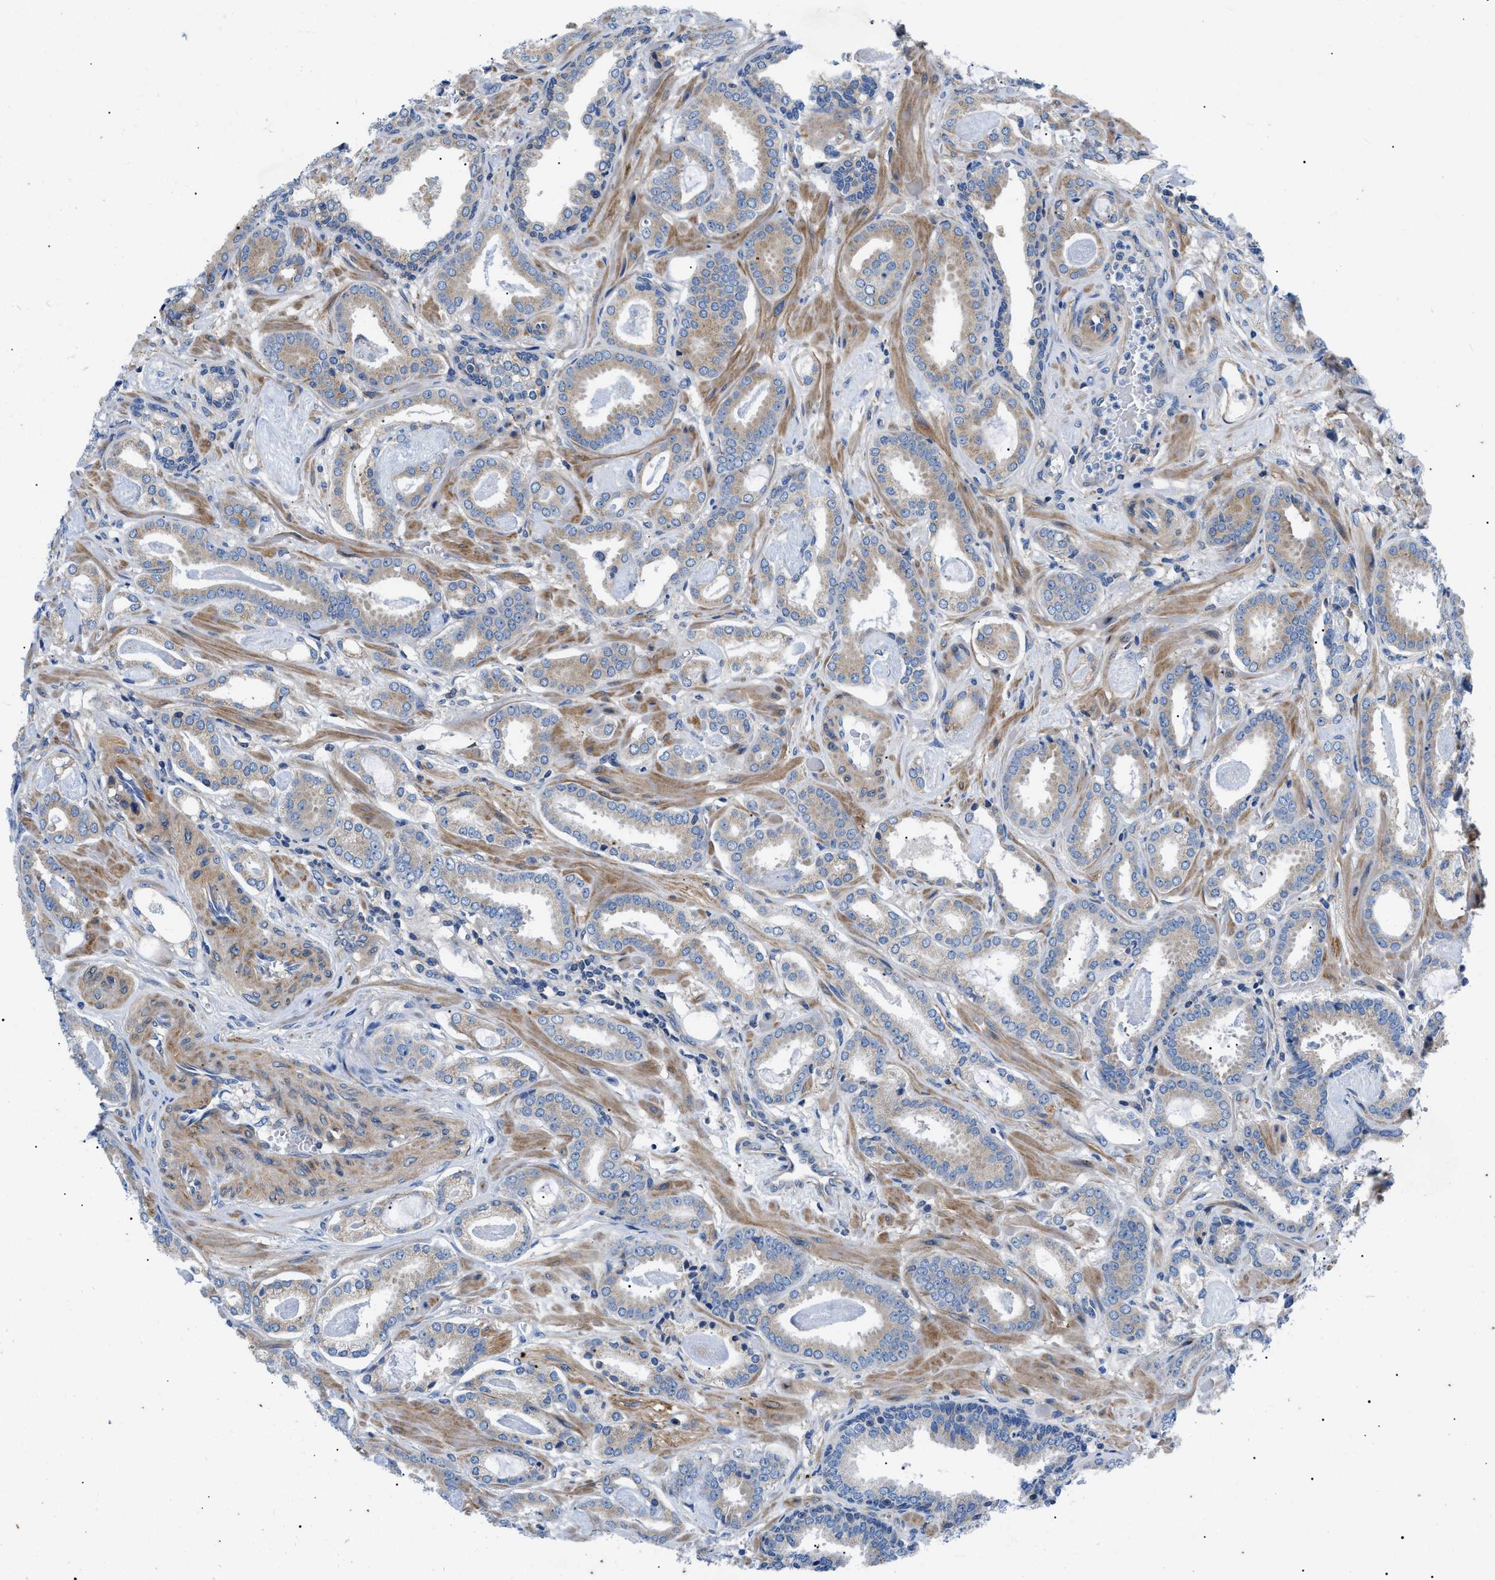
{"staining": {"intensity": "weak", "quantity": "<25%", "location": "cytoplasmic/membranous"}, "tissue": "prostate cancer", "cell_type": "Tumor cells", "image_type": "cancer", "snomed": [{"axis": "morphology", "description": "Adenocarcinoma, Low grade"}, {"axis": "topography", "description": "Prostate"}], "caption": "Immunohistochemistry (IHC) image of neoplastic tissue: adenocarcinoma (low-grade) (prostate) stained with DAB (3,3'-diaminobenzidine) demonstrates no significant protein expression in tumor cells.", "gene": "HSPB8", "patient": {"sex": "male", "age": 53}}